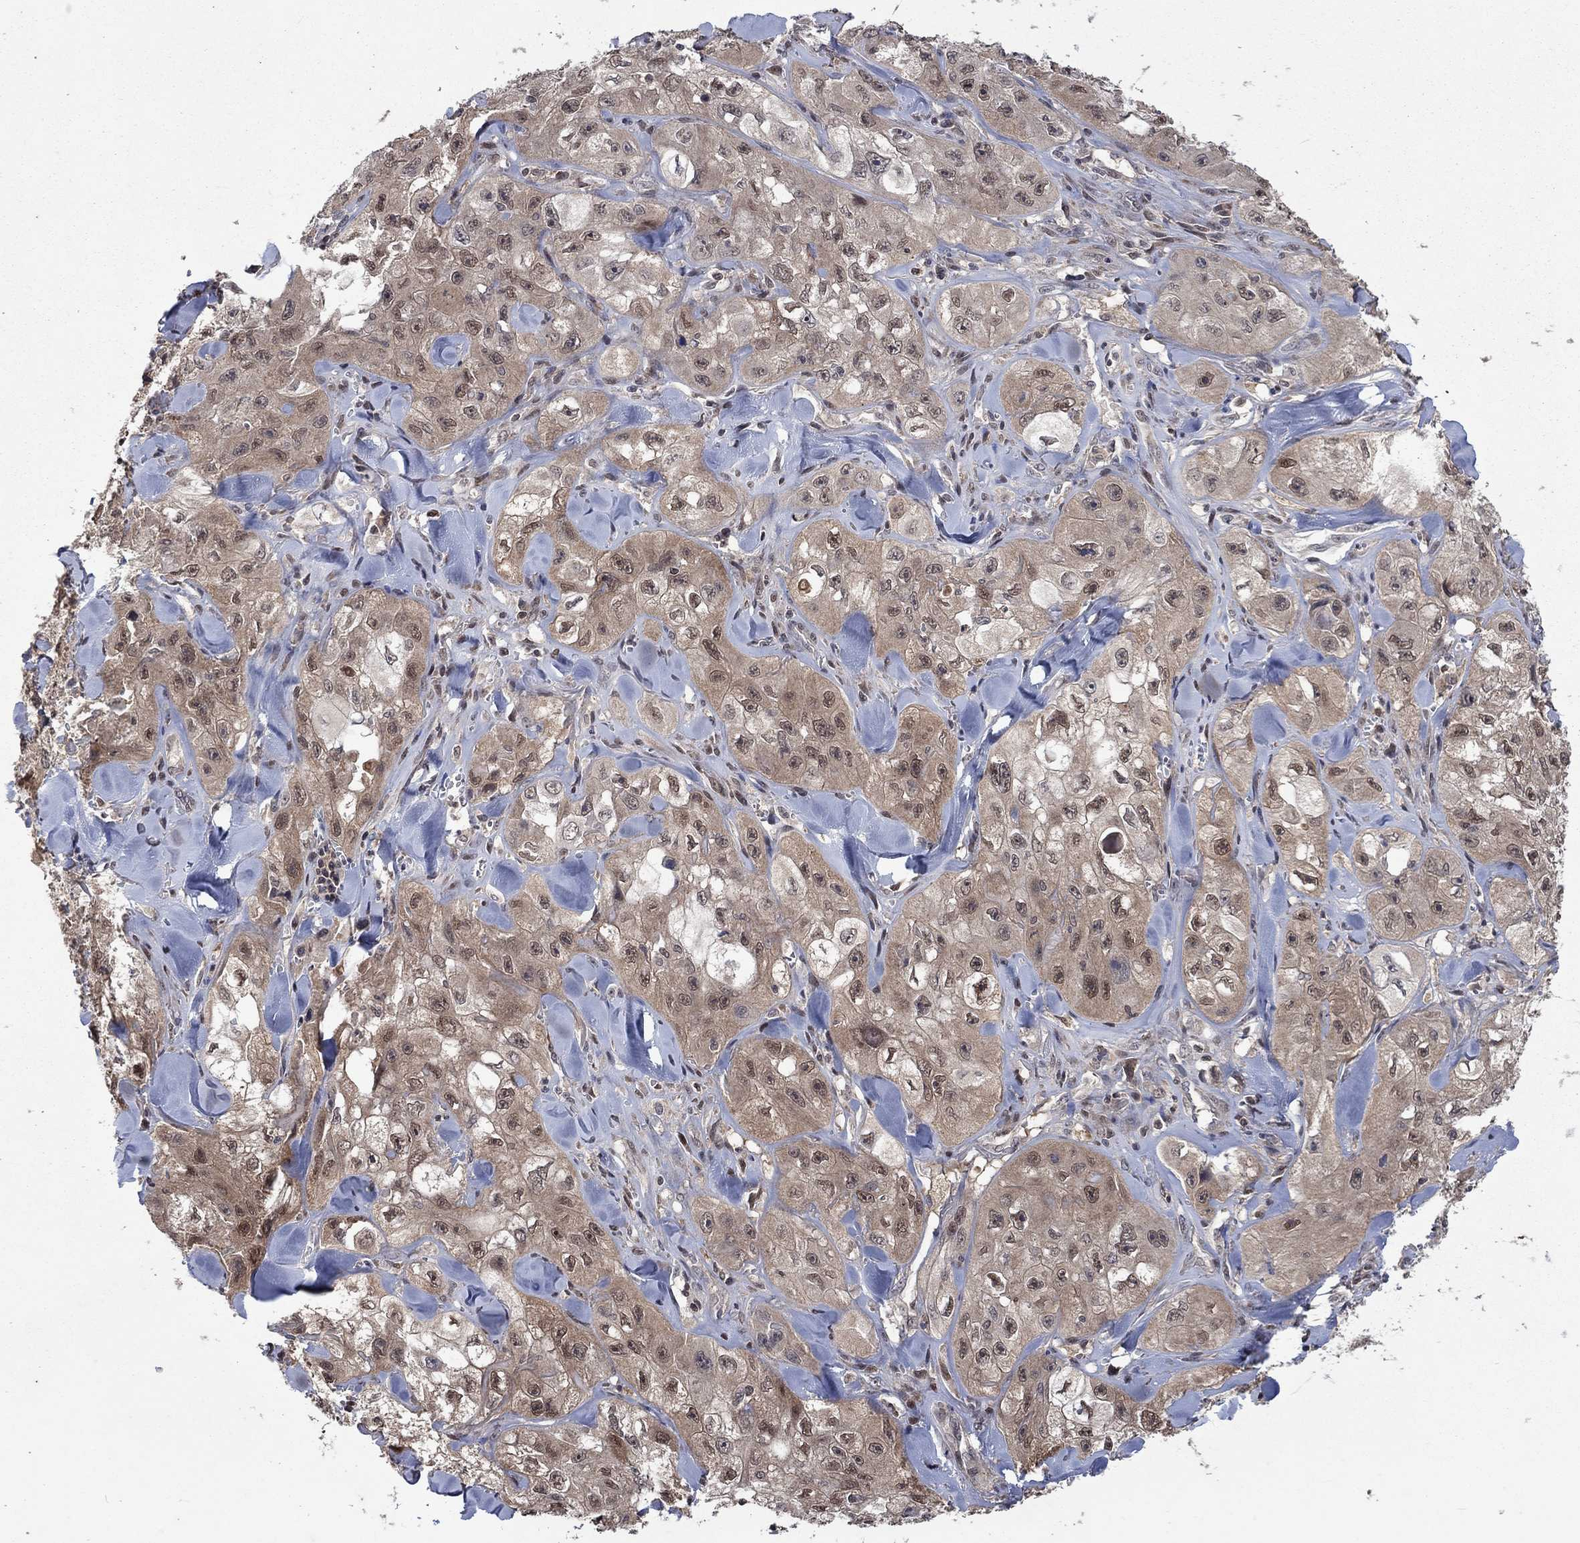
{"staining": {"intensity": "weak", "quantity": "25%-75%", "location": "cytoplasmic/membranous,nuclear"}, "tissue": "skin cancer", "cell_type": "Tumor cells", "image_type": "cancer", "snomed": [{"axis": "morphology", "description": "Squamous cell carcinoma, NOS"}, {"axis": "topography", "description": "Skin"}, {"axis": "topography", "description": "Subcutis"}], "caption": "Immunohistochemical staining of skin cancer reveals low levels of weak cytoplasmic/membranous and nuclear staining in about 25%-75% of tumor cells.", "gene": "IAH1", "patient": {"sex": "male", "age": 73}}